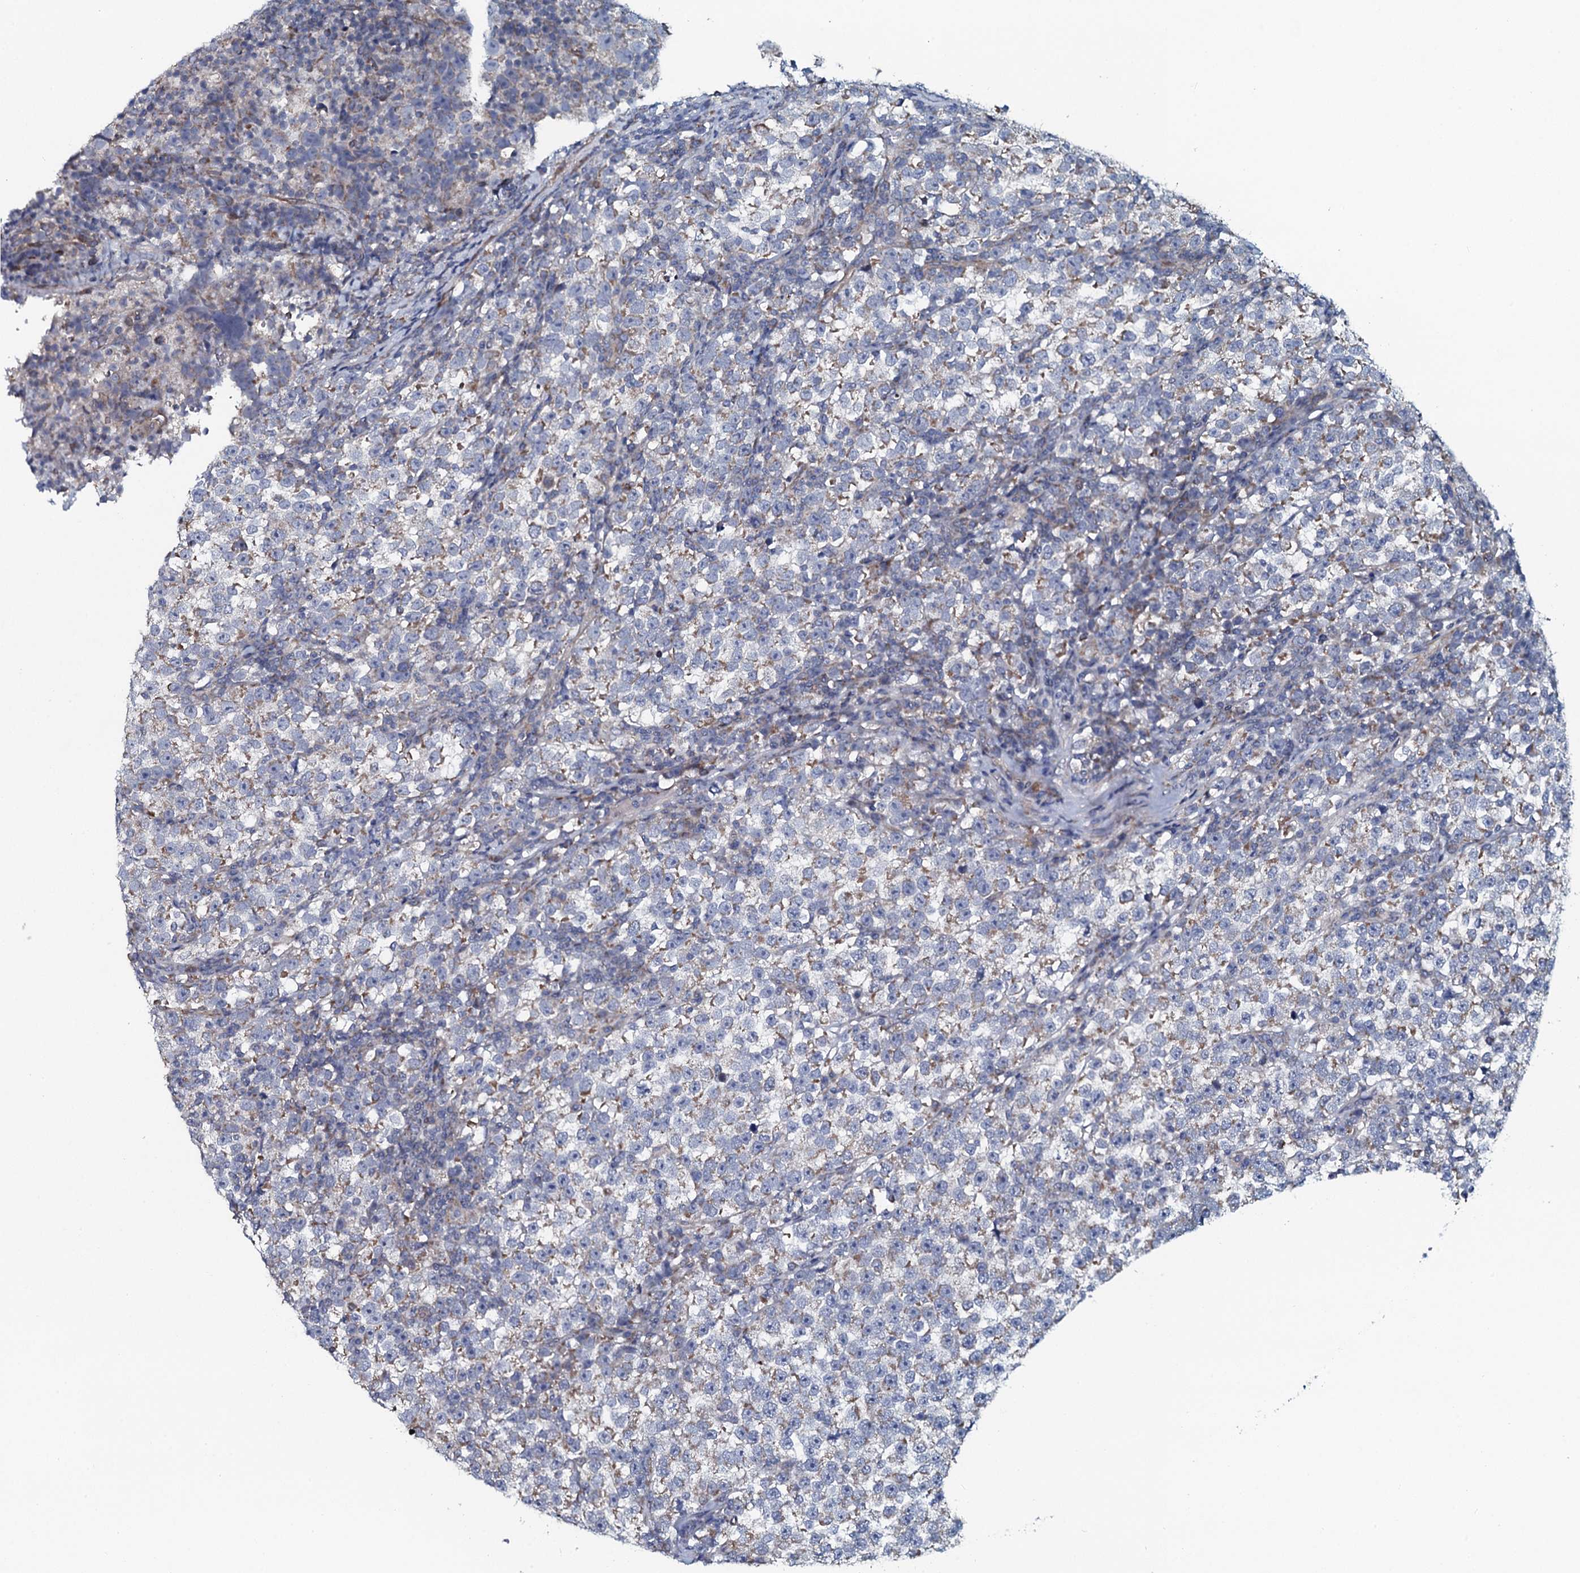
{"staining": {"intensity": "weak", "quantity": "25%-75%", "location": "cytoplasmic/membranous"}, "tissue": "testis cancer", "cell_type": "Tumor cells", "image_type": "cancer", "snomed": [{"axis": "morphology", "description": "Normal tissue, NOS"}, {"axis": "morphology", "description": "Seminoma, NOS"}, {"axis": "topography", "description": "Testis"}], "caption": "High-magnification brightfield microscopy of seminoma (testis) stained with DAB (3,3'-diaminobenzidine) (brown) and counterstained with hematoxylin (blue). tumor cells exhibit weak cytoplasmic/membranous positivity is seen in approximately25%-75% of cells. (IHC, brightfield microscopy, high magnification).", "gene": "KCTD4", "patient": {"sex": "male", "age": 43}}